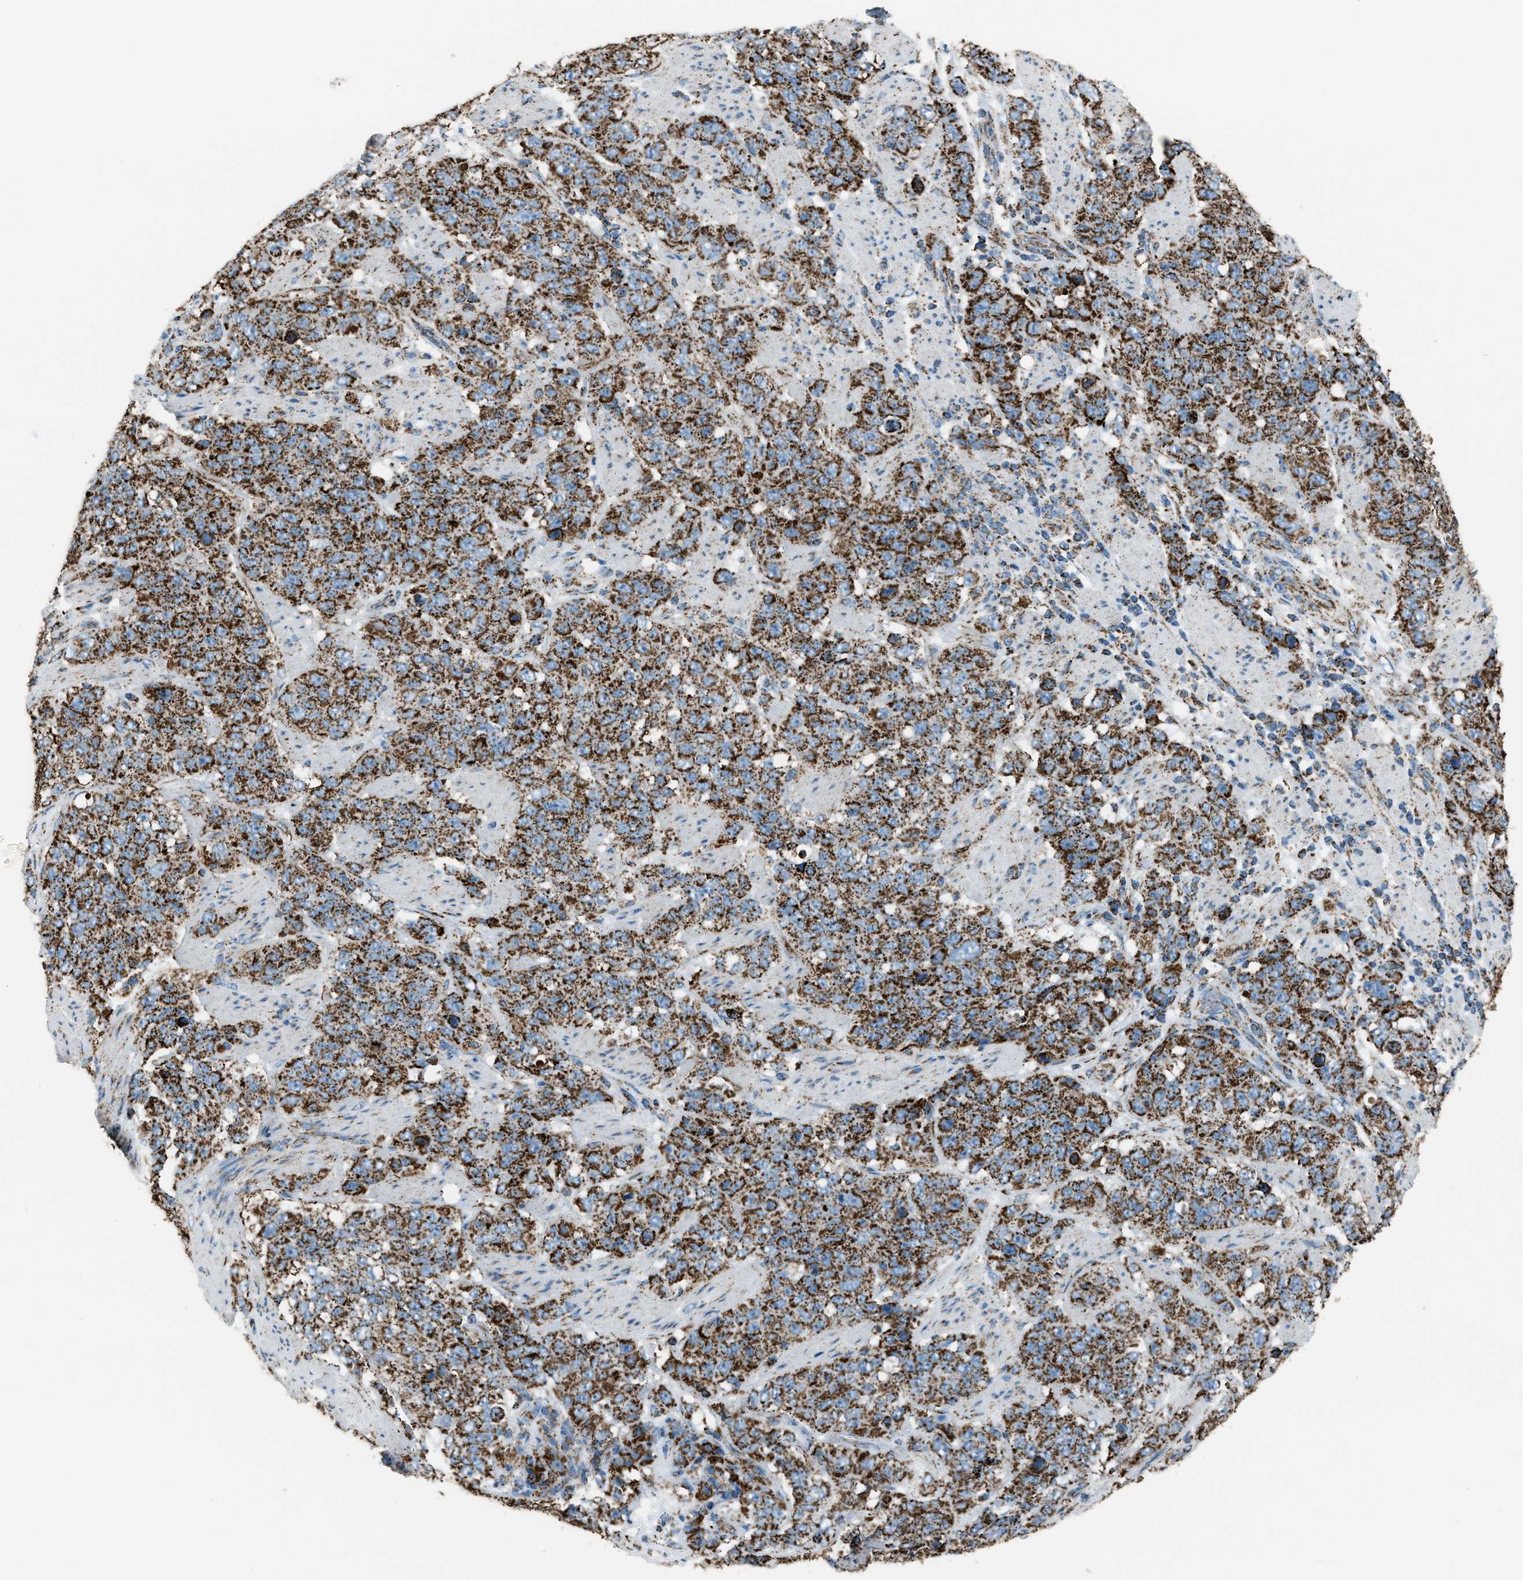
{"staining": {"intensity": "strong", "quantity": ">75%", "location": "cytoplasmic/membranous"}, "tissue": "stomach cancer", "cell_type": "Tumor cells", "image_type": "cancer", "snomed": [{"axis": "morphology", "description": "Adenocarcinoma, NOS"}, {"axis": "topography", "description": "Stomach"}], "caption": "Immunohistochemical staining of adenocarcinoma (stomach) exhibits high levels of strong cytoplasmic/membranous protein positivity in approximately >75% of tumor cells.", "gene": "MDH2", "patient": {"sex": "male", "age": 48}}